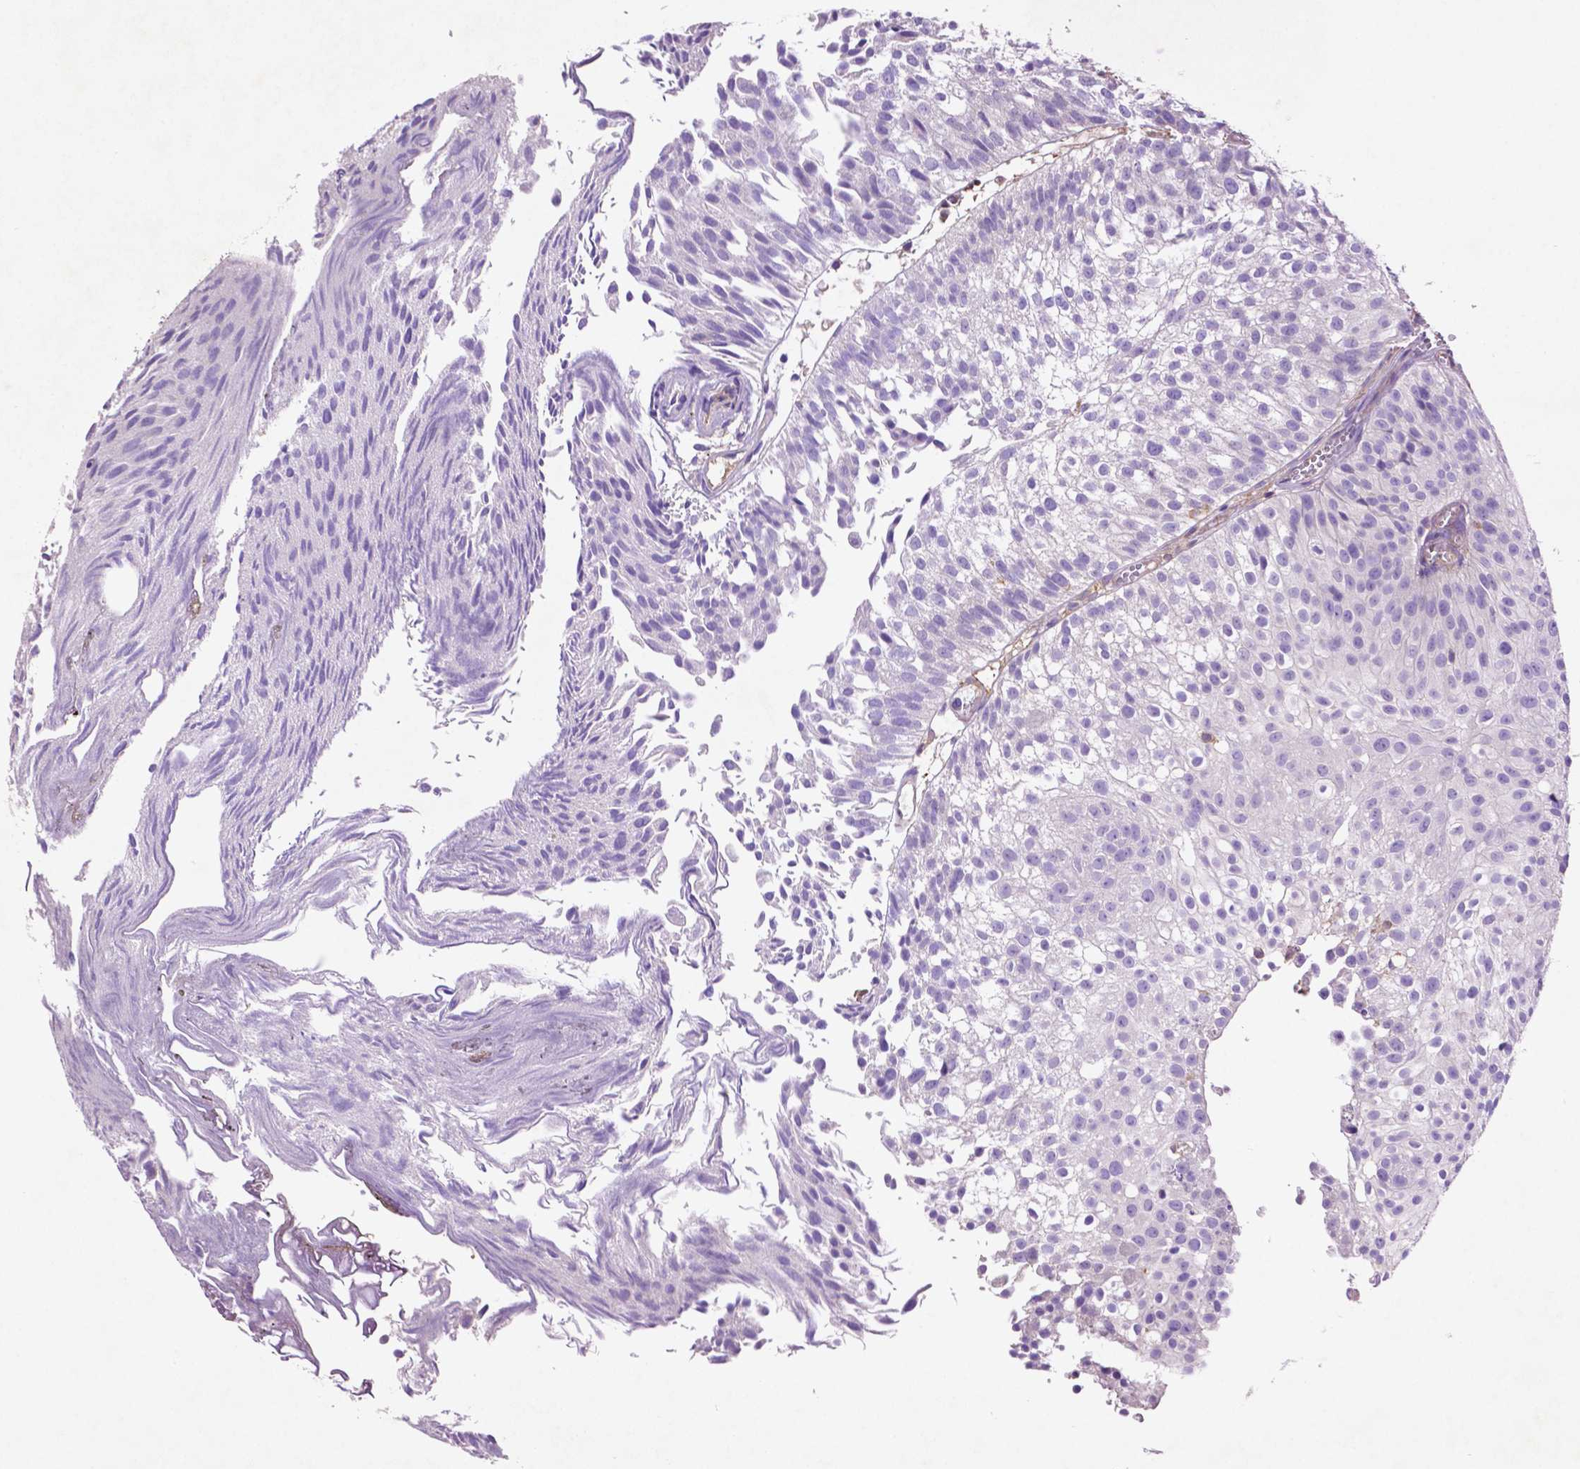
{"staining": {"intensity": "negative", "quantity": "none", "location": "none"}, "tissue": "urothelial cancer", "cell_type": "Tumor cells", "image_type": "cancer", "snomed": [{"axis": "morphology", "description": "Urothelial carcinoma, Low grade"}, {"axis": "topography", "description": "Urinary bladder"}], "caption": "The image exhibits no staining of tumor cells in urothelial carcinoma (low-grade).", "gene": "GDPD5", "patient": {"sex": "male", "age": 70}}